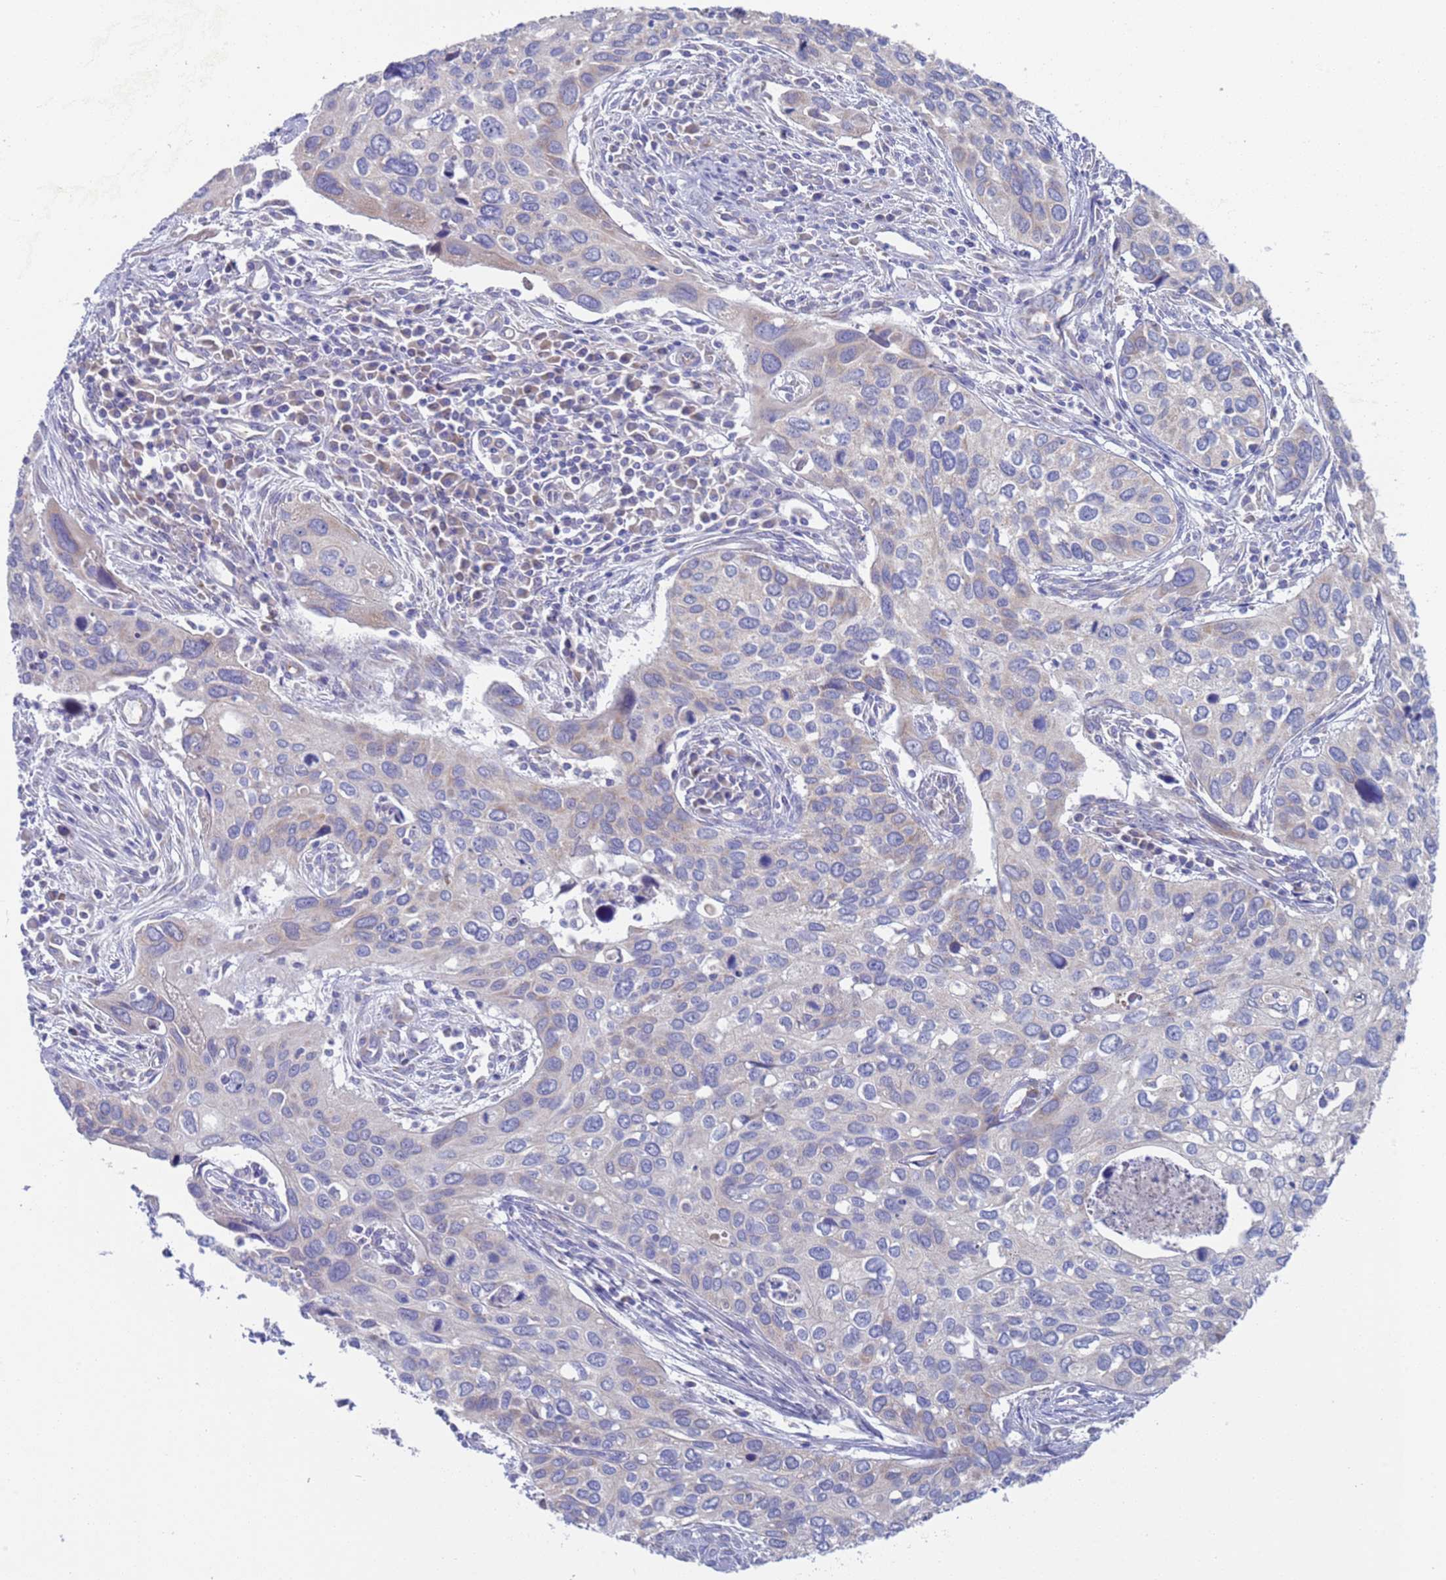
{"staining": {"intensity": "negative", "quantity": "none", "location": "none"}, "tissue": "cervical cancer", "cell_type": "Tumor cells", "image_type": "cancer", "snomed": [{"axis": "morphology", "description": "Squamous cell carcinoma, NOS"}, {"axis": "topography", "description": "Cervix"}], "caption": "Cervical squamous cell carcinoma was stained to show a protein in brown. There is no significant expression in tumor cells.", "gene": "PET117", "patient": {"sex": "female", "age": 55}}